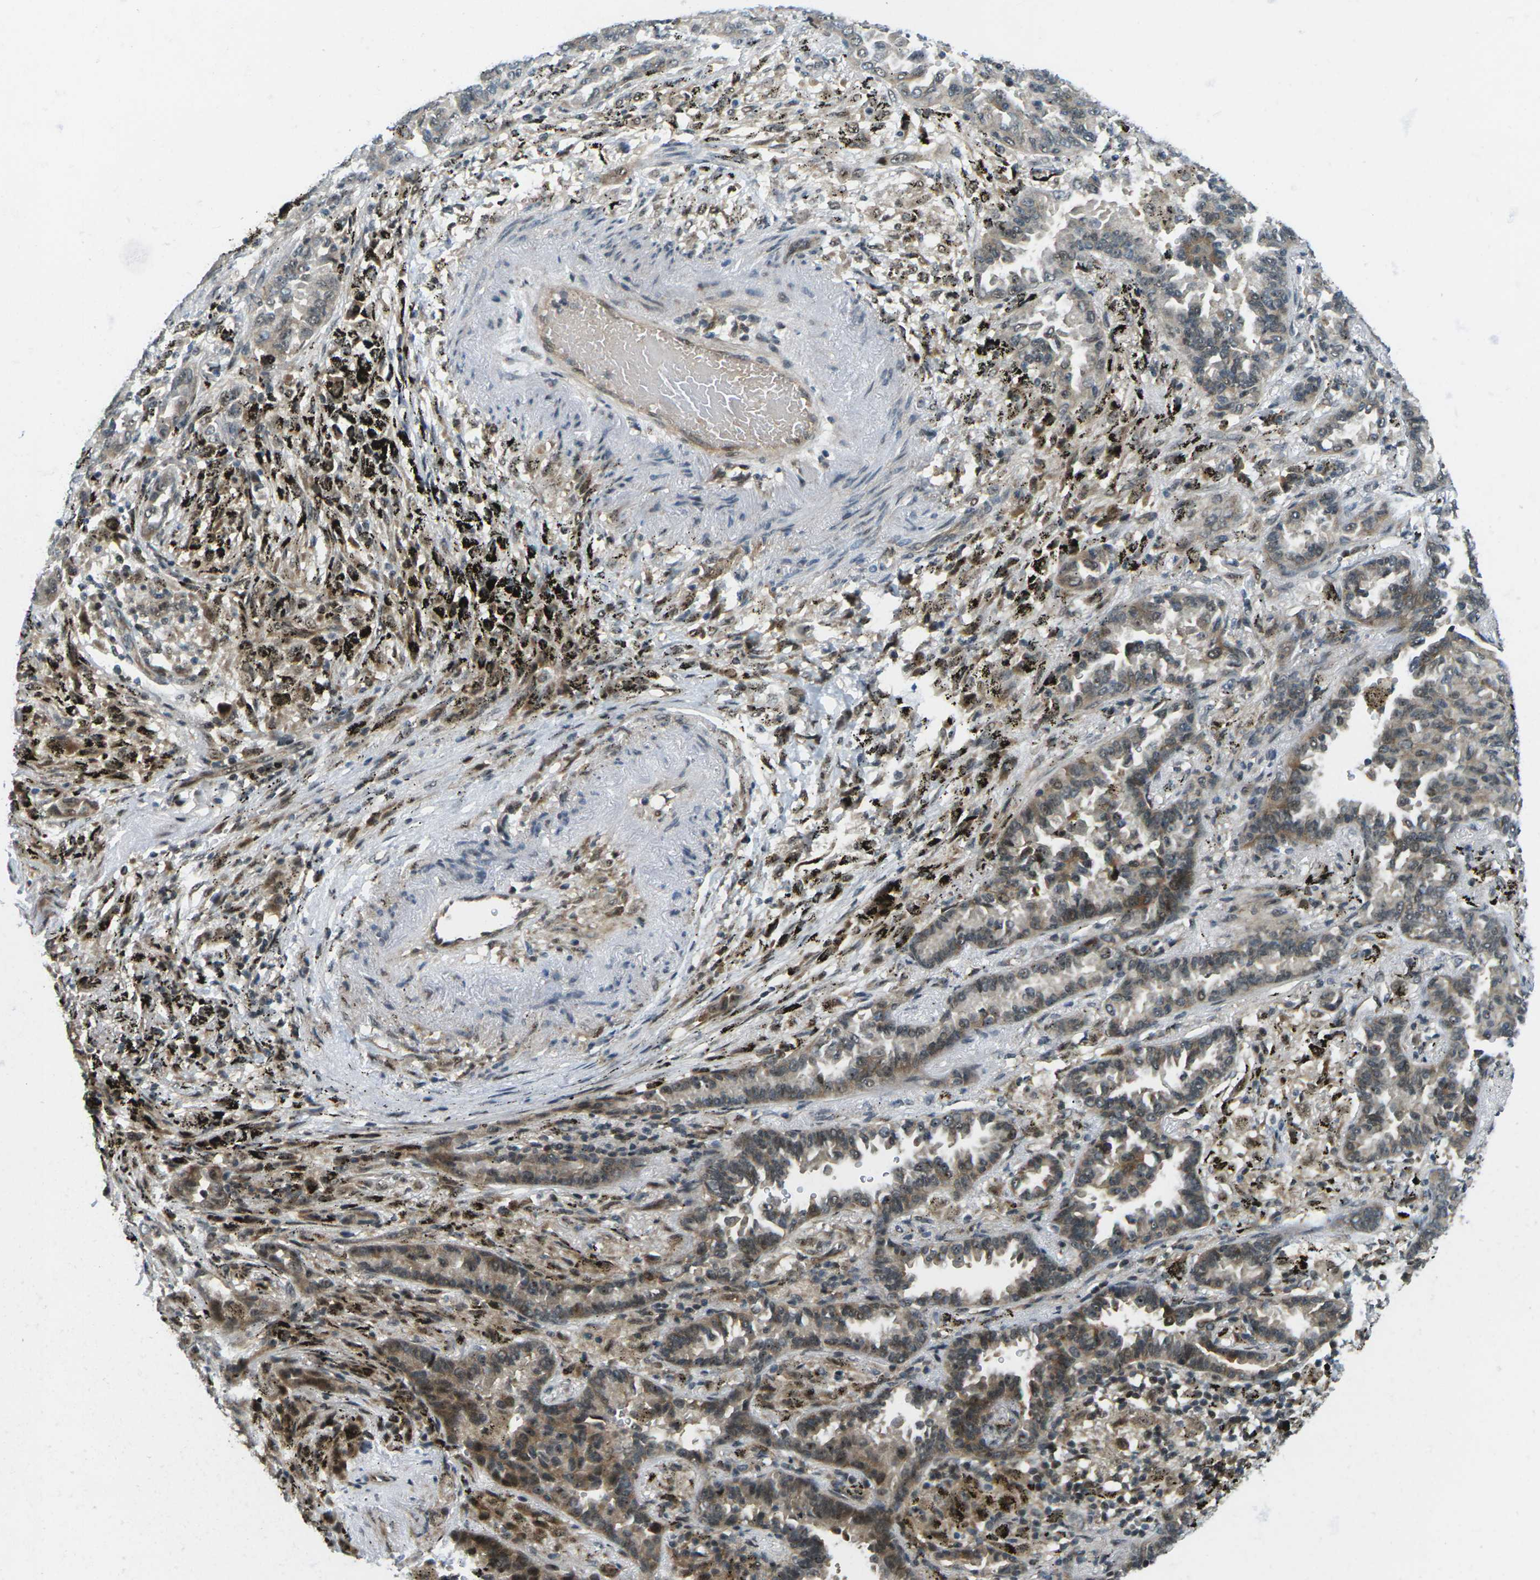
{"staining": {"intensity": "moderate", "quantity": "25%-75%", "location": "cytoplasmic/membranous,nuclear"}, "tissue": "lung cancer", "cell_type": "Tumor cells", "image_type": "cancer", "snomed": [{"axis": "morphology", "description": "Normal tissue, NOS"}, {"axis": "morphology", "description": "Adenocarcinoma, NOS"}, {"axis": "topography", "description": "Lung"}], "caption": "Protein staining of lung cancer (adenocarcinoma) tissue exhibits moderate cytoplasmic/membranous and nuclear positivity in about 25%-75% of tumor cells.", "gene": "UBE2S", "patient": {"sex": "male", "age": 59}}